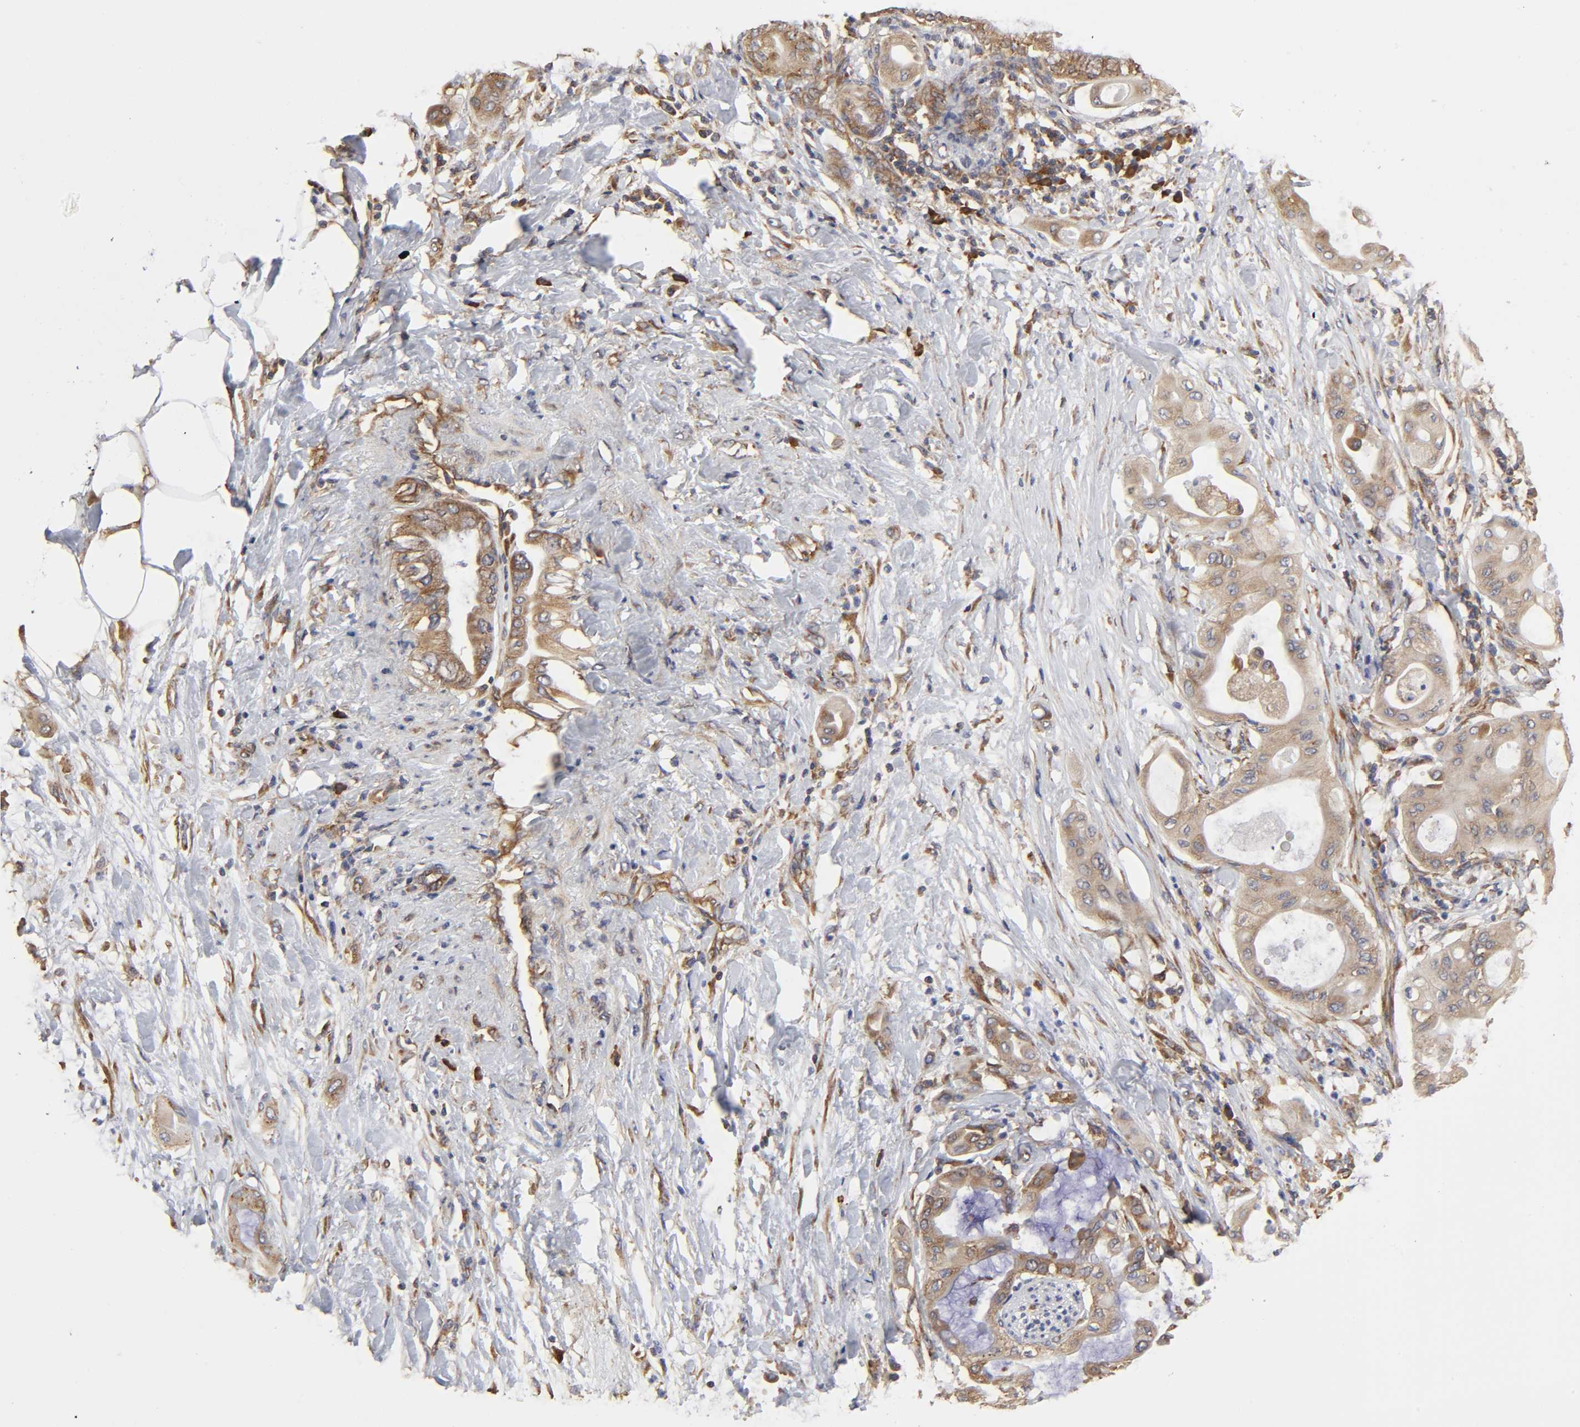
{"staining": {"intensity": "moderate", "quantity": ">75%", "location": "cytoplasmic/membranous"}, "tissue": "pancreatic cancer", "cell_type": "Tumor cells", "image_type": "cancer", "snomed": [{"axis": "morphology", "description": "Adenocarcinoma, NOS"}, {"axis": "morphology", "description": "Adenocarcinoma, metastatic, NOS"}, {"axis": "topography", "description": "Lymph node"}, {"axis": "topography", "description": "Pancreas"}, {"axis": "topography", "description": "Duodenum"}], "caption": "Protein staining displays moderate cytoplasmic/membranous positivity in approximately >75% of tumor cells in pancreatic metastatic adenocarcinoma.", "gene": "RPL14", "patient": {"sex": "female", "age": 64}}